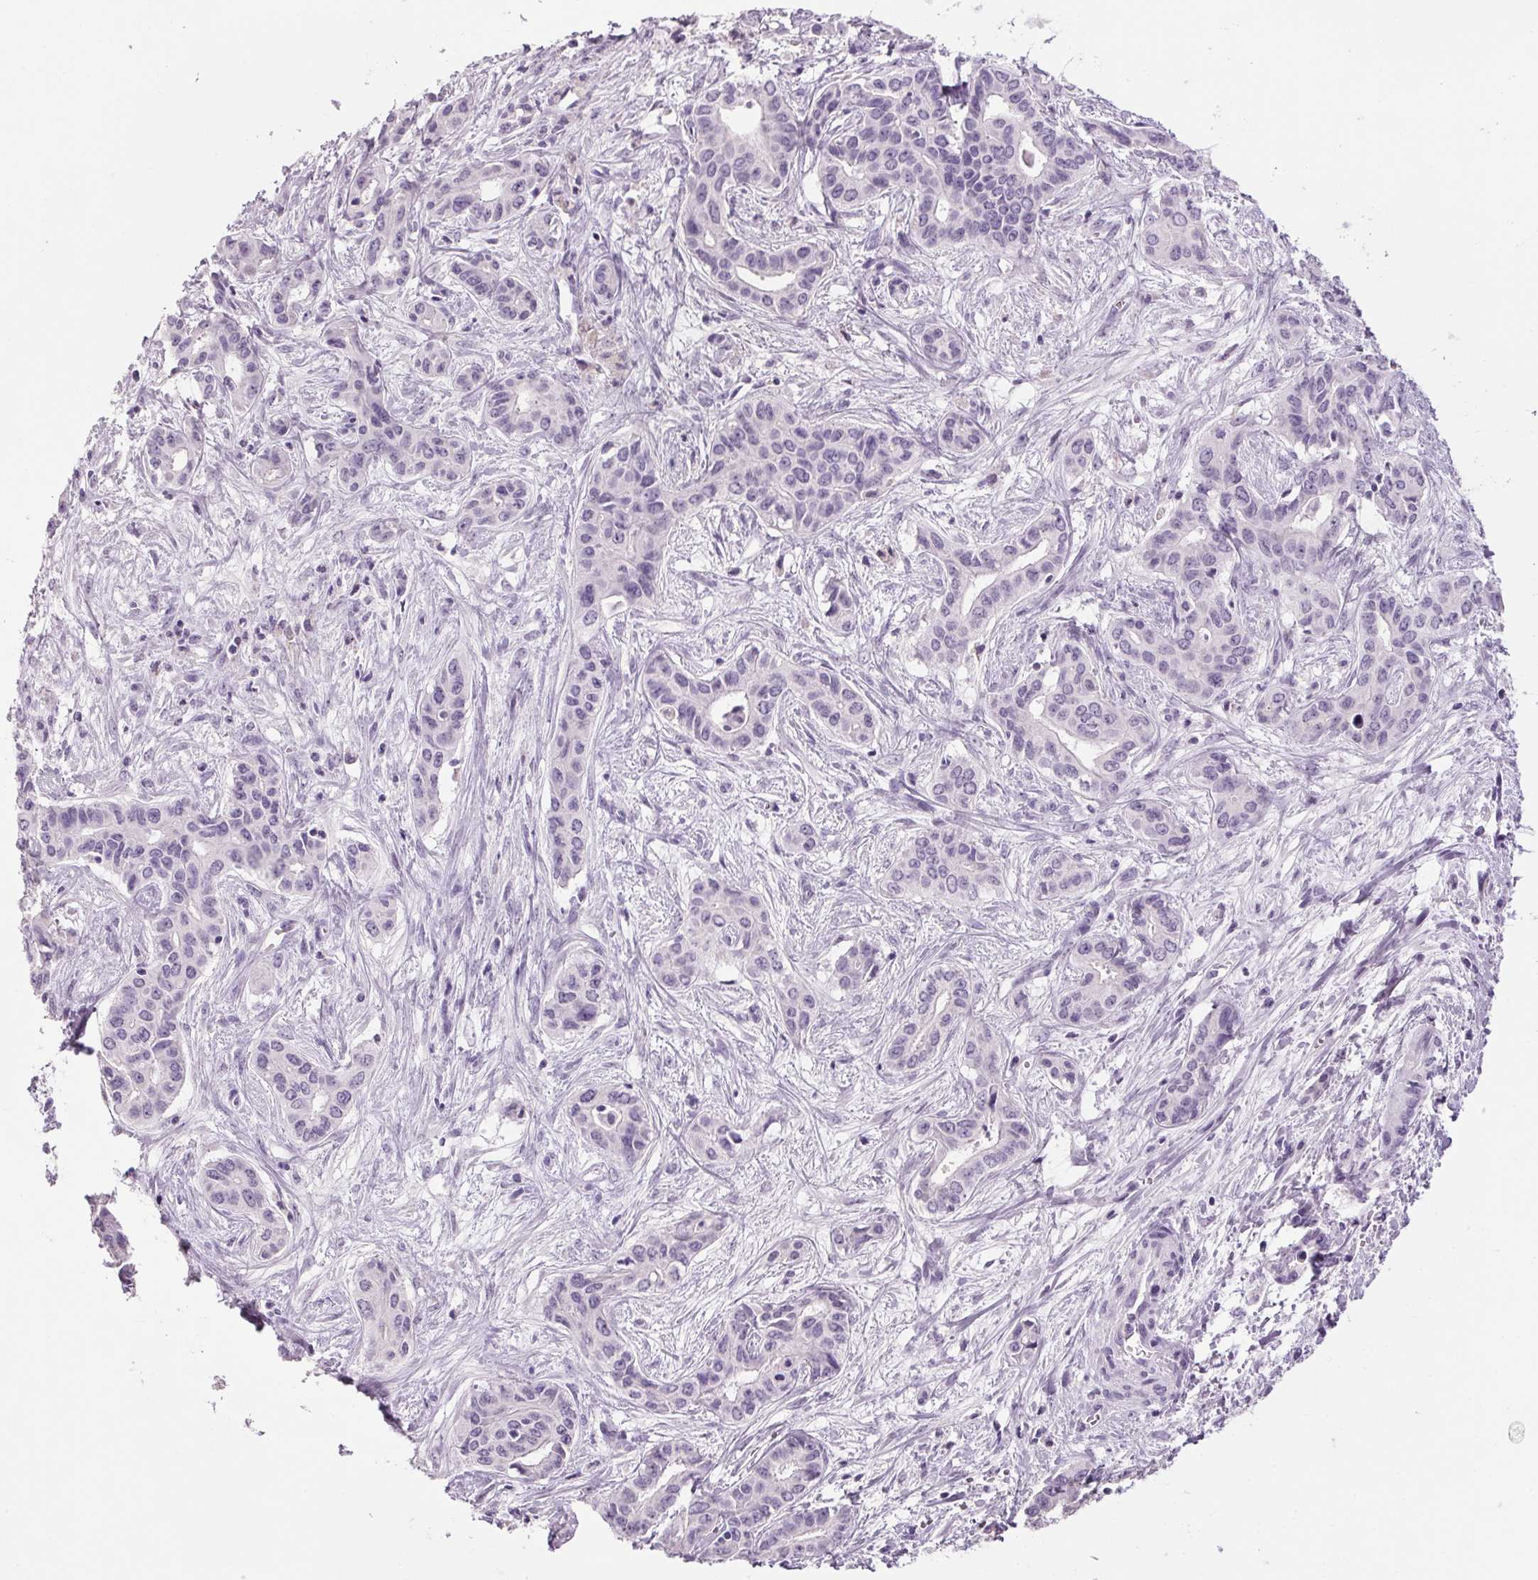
{"staining": {"intensity": "negative", "quantity": "none", "location": "none"}, "tissue": "liver cancer", "cell_type": "Tumor cells", "image_type": "cancer", "snomed": [{"axis": "morphology", "description": "Cholangiocarcinoma"}, {"axis": "topography", "description": "Liver"}], "caption": "High magnification brightfield microscopy of liver cancer stained with DAB (brown) and counterstained with hematoxylin (blue): tumor cells show no significant expression.", "gene": "PPP1R1A", "patient": {"sex": "female", "age": 65}}